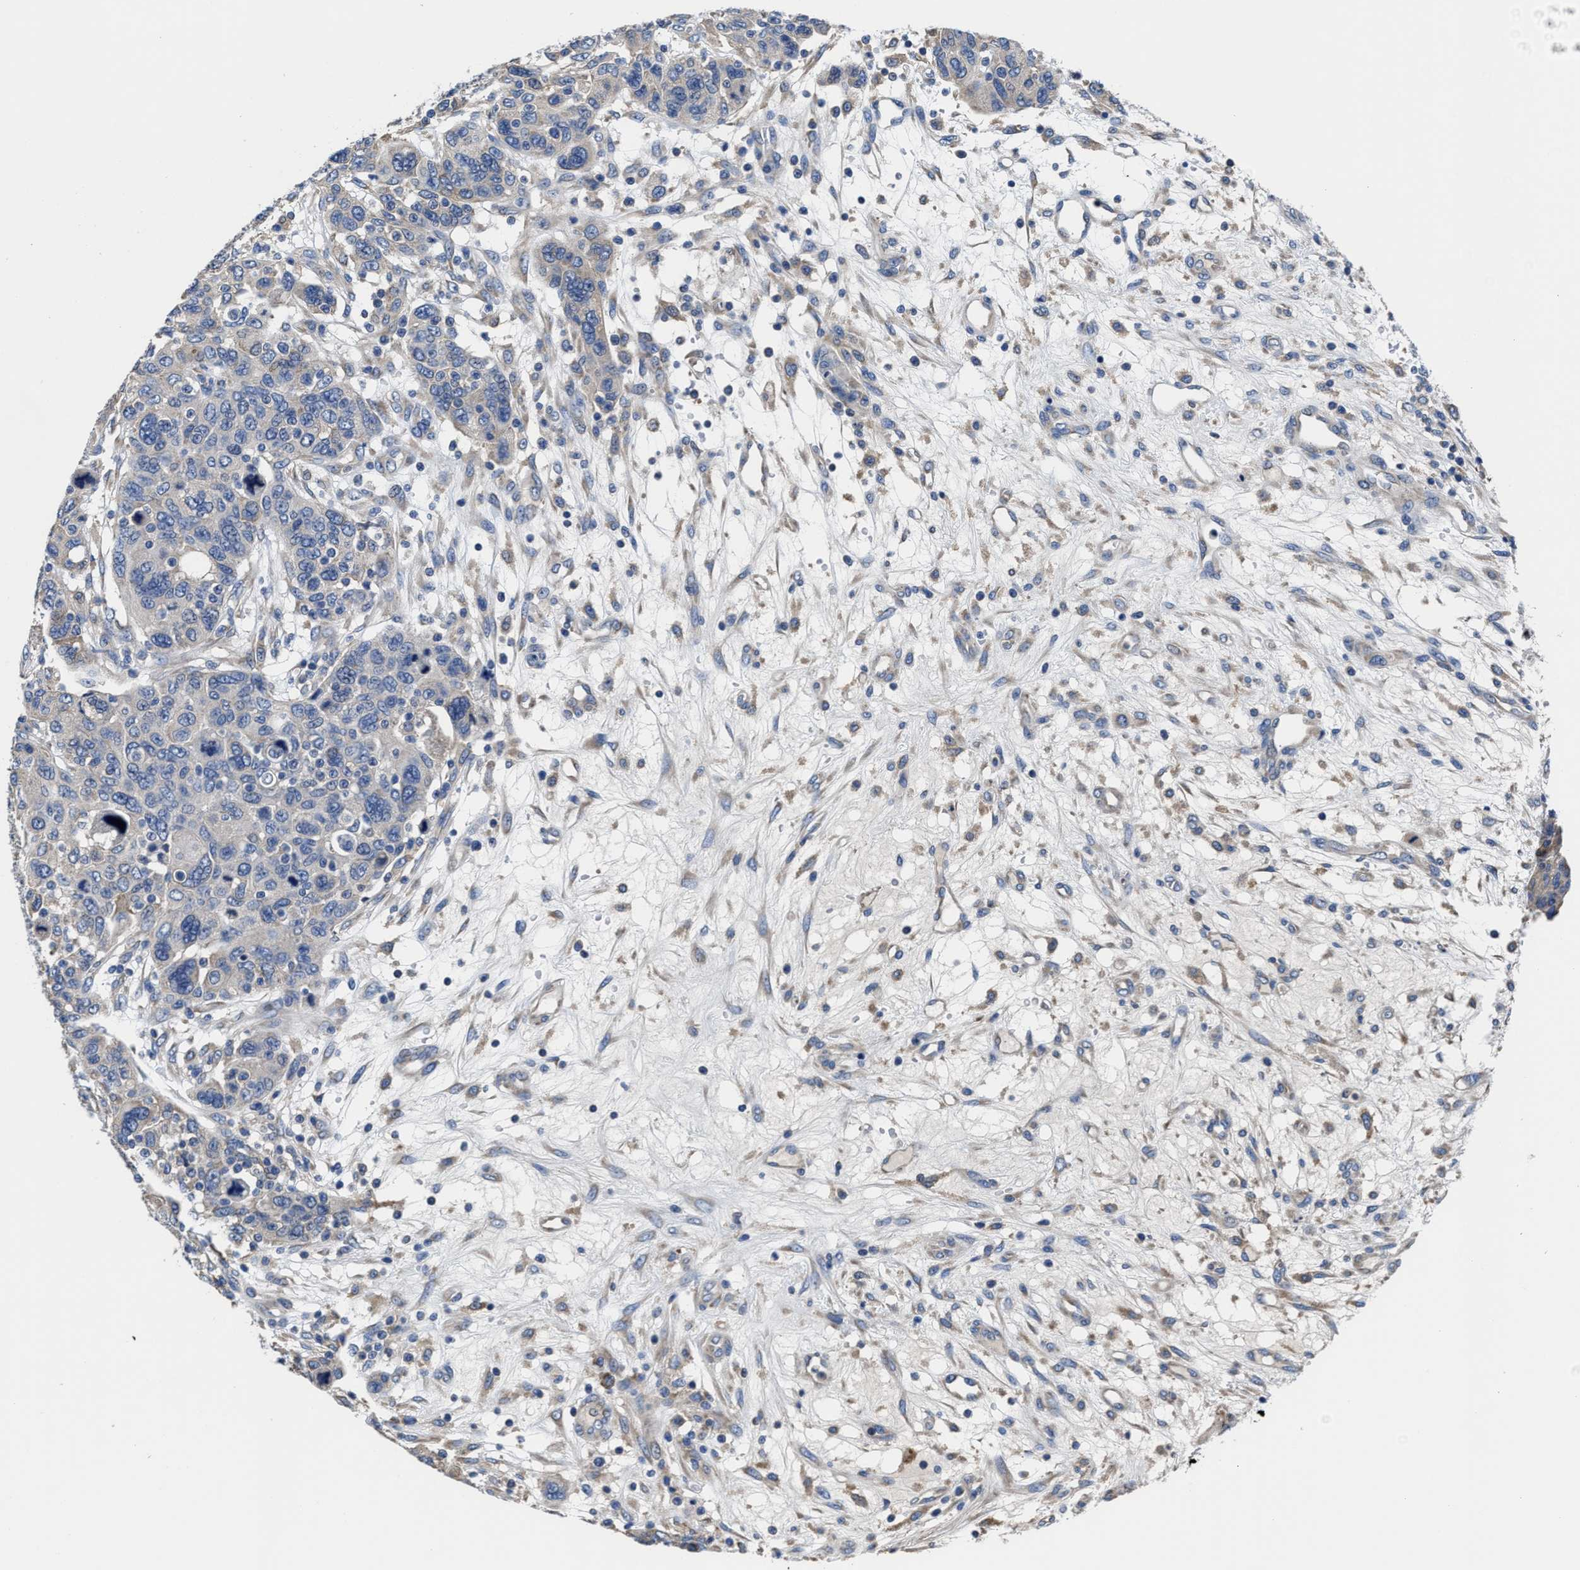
{"staining": {"intensity": "weak", "quantity": "<25%", "location": "cytoplasmic/membranous"}, "tissue": "breast cancer", "cell_type": "Tumor cells", "image_type": "cancer", "snomed": [{"axis": "morphology", "description": "Duct carcinoma"}, {"axis": "topography", "description": "Breast"}], "caption": "Immunohistochemistry (IHC) image of human intraductal carcinoma (breast) stained for a protein (brown), which exhibits no staining in tumor cells.", "gene": "SRPK2", "patient": {"sex": "female", "age": 37}}